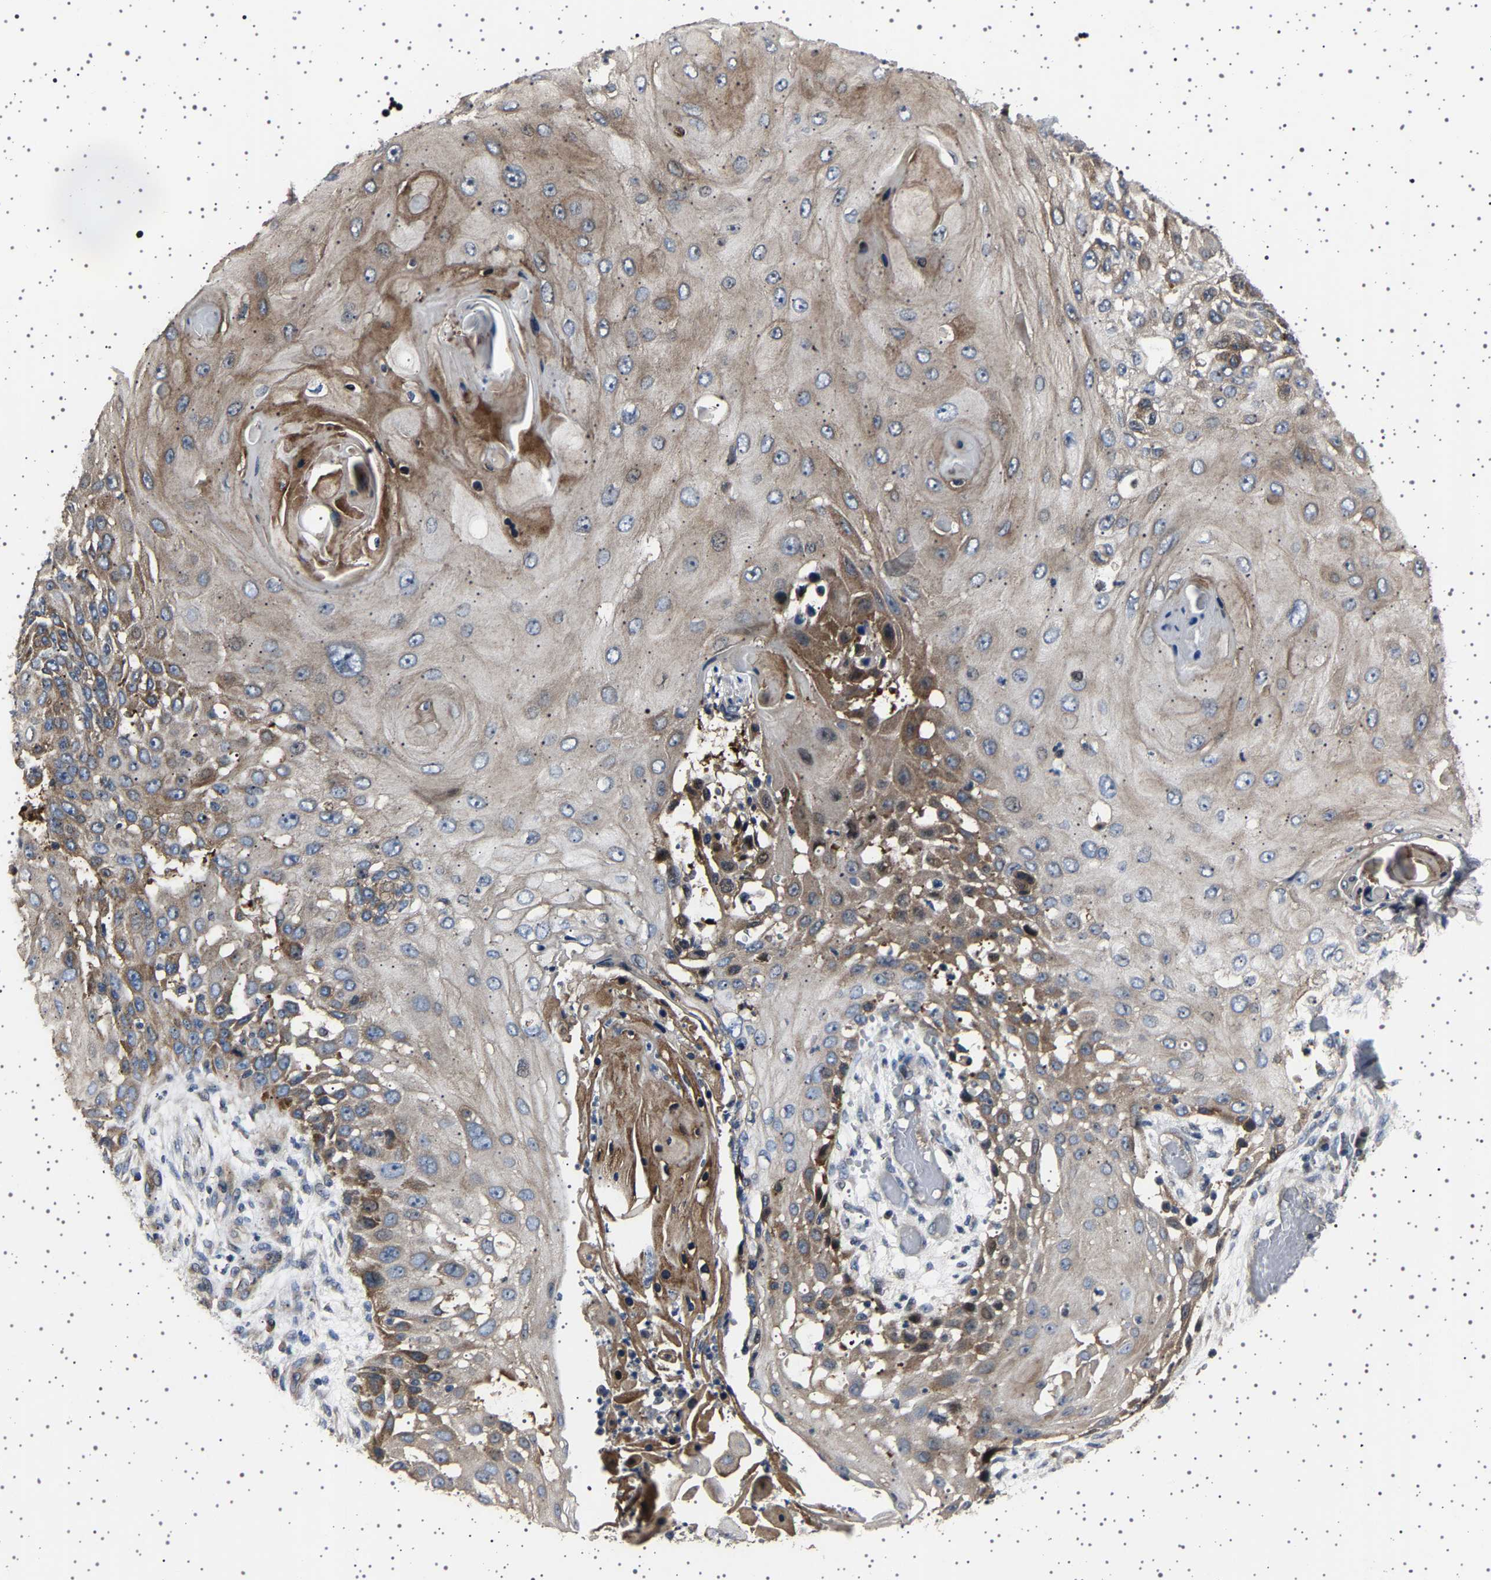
{"staining": {"intensity": "moderate", "quantity": "25%-75%", "location": "cytoplasmic/membranous"}, "tissue": "skin cancer", "cell_type": "Tumor cells", "image_type": "cancer", "snomed": [{"axis": "morphology", "description": "Squamous cell carcinoma, NOS"}, {"axis": "topography", "description": "Skin"}], "caption": "Immunohistochemistry (IHC) staining of skin squamous cell carcinoma, which exhibits medium levels of moderate cytoplasmic/membranous positivity in approximately 25%-75% of tumor cells indicating moderate cytoplasmic/membranous protein staining. The staining was performed using DAB (brown) for protein detection and nuclei were counterstained in hematoxylin (blue).", "gene": "NCKAP1", "patient": {"sex": "female", "age": 44}}